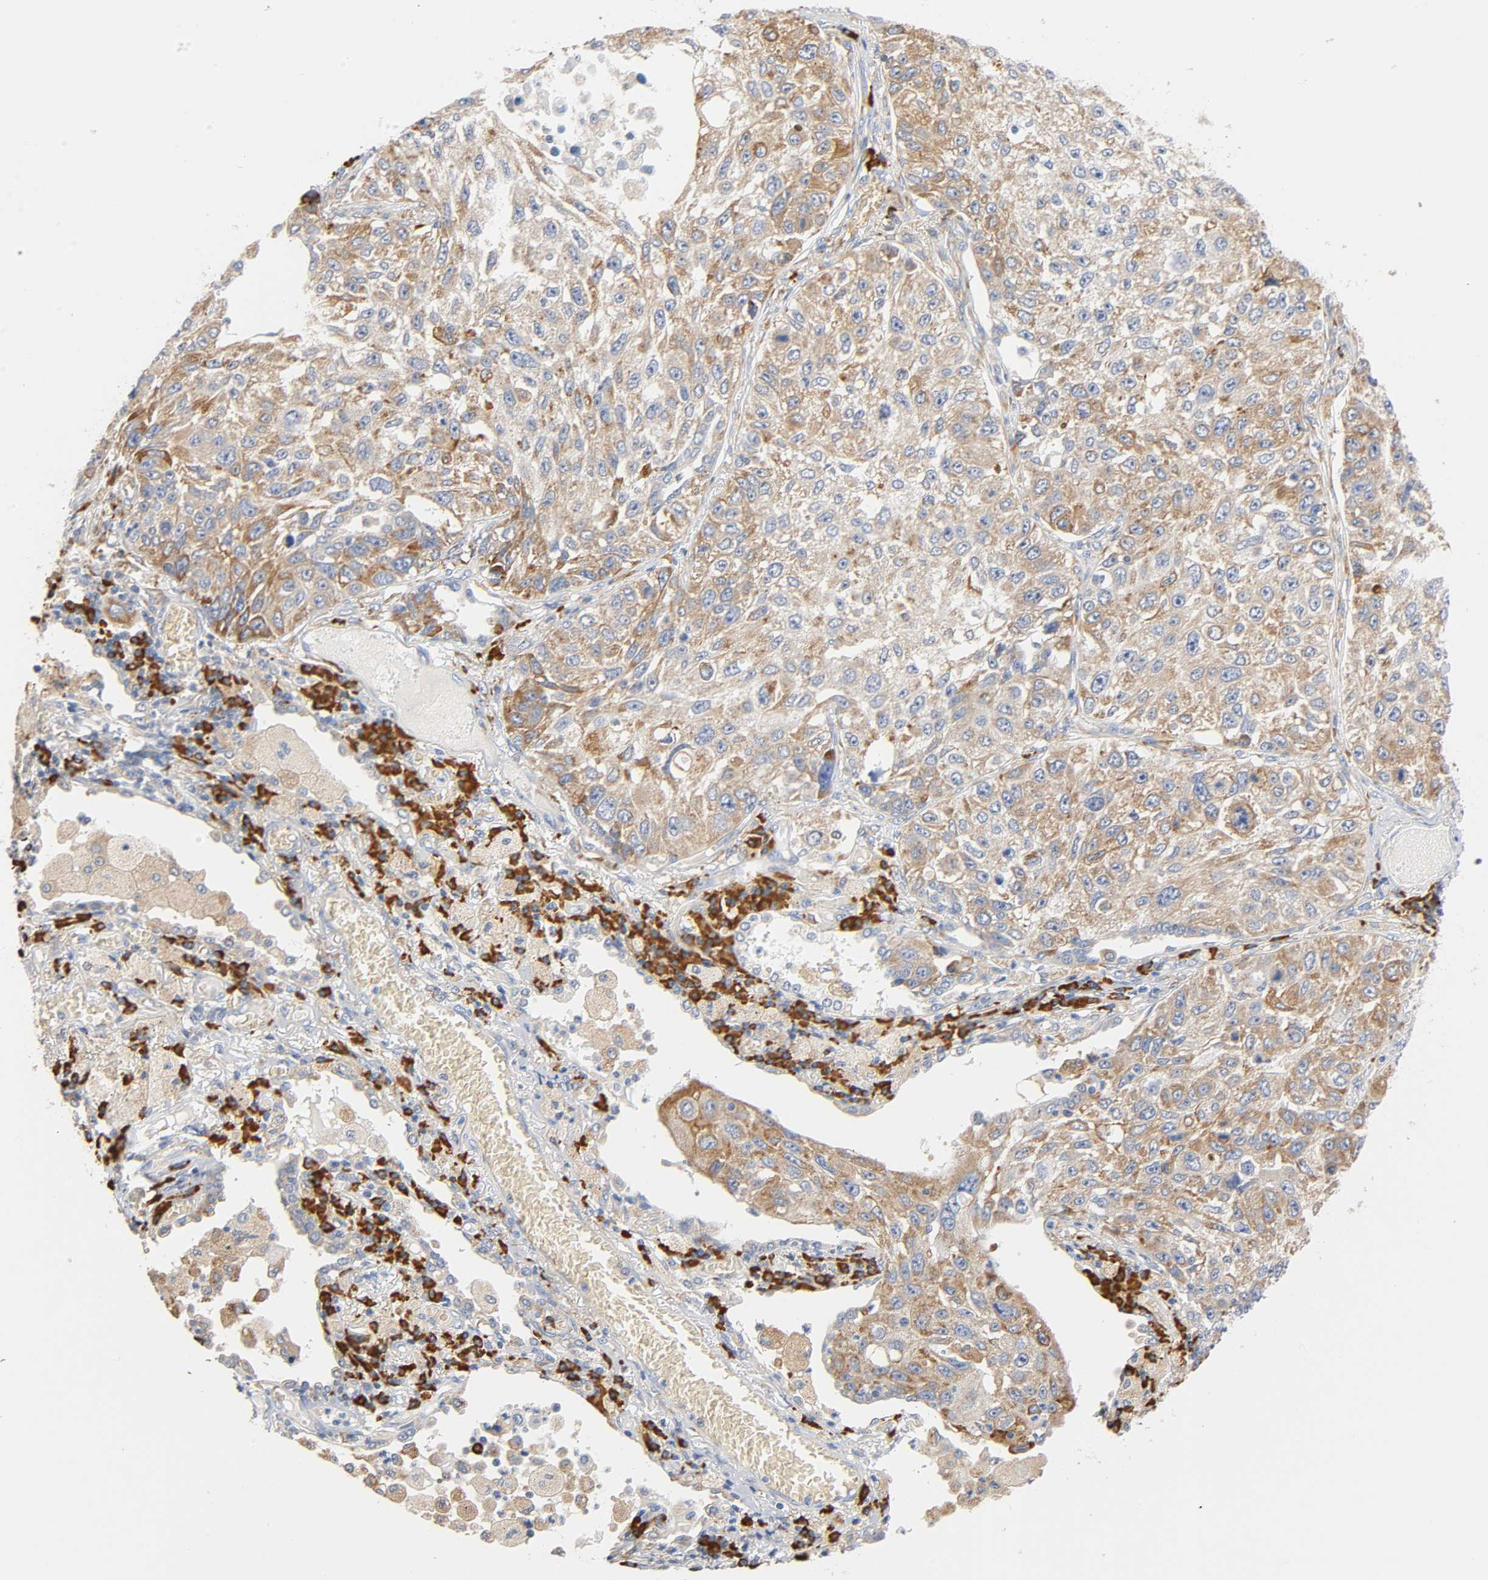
{"staining": {"intensity": "weak", "quantity": ">75%", "location": "cytoplasmic/membranous"}, "tissue": "lung cancer", "cell_type": "Tumor cells", "image_type": "cancer", "snomed": [{"axis": "morphology", "description": "Squamous cell carcinoma, NOS"}, {"axis": "topography", "description": "Lung"}], "caption": "Weak cytoplasmic/membranous staining is identified in about >75% of tumor cells in lung squamous cell carcinoma.", "gene": "UCKL1", "patient": {"sex": "male", "age": 71}}